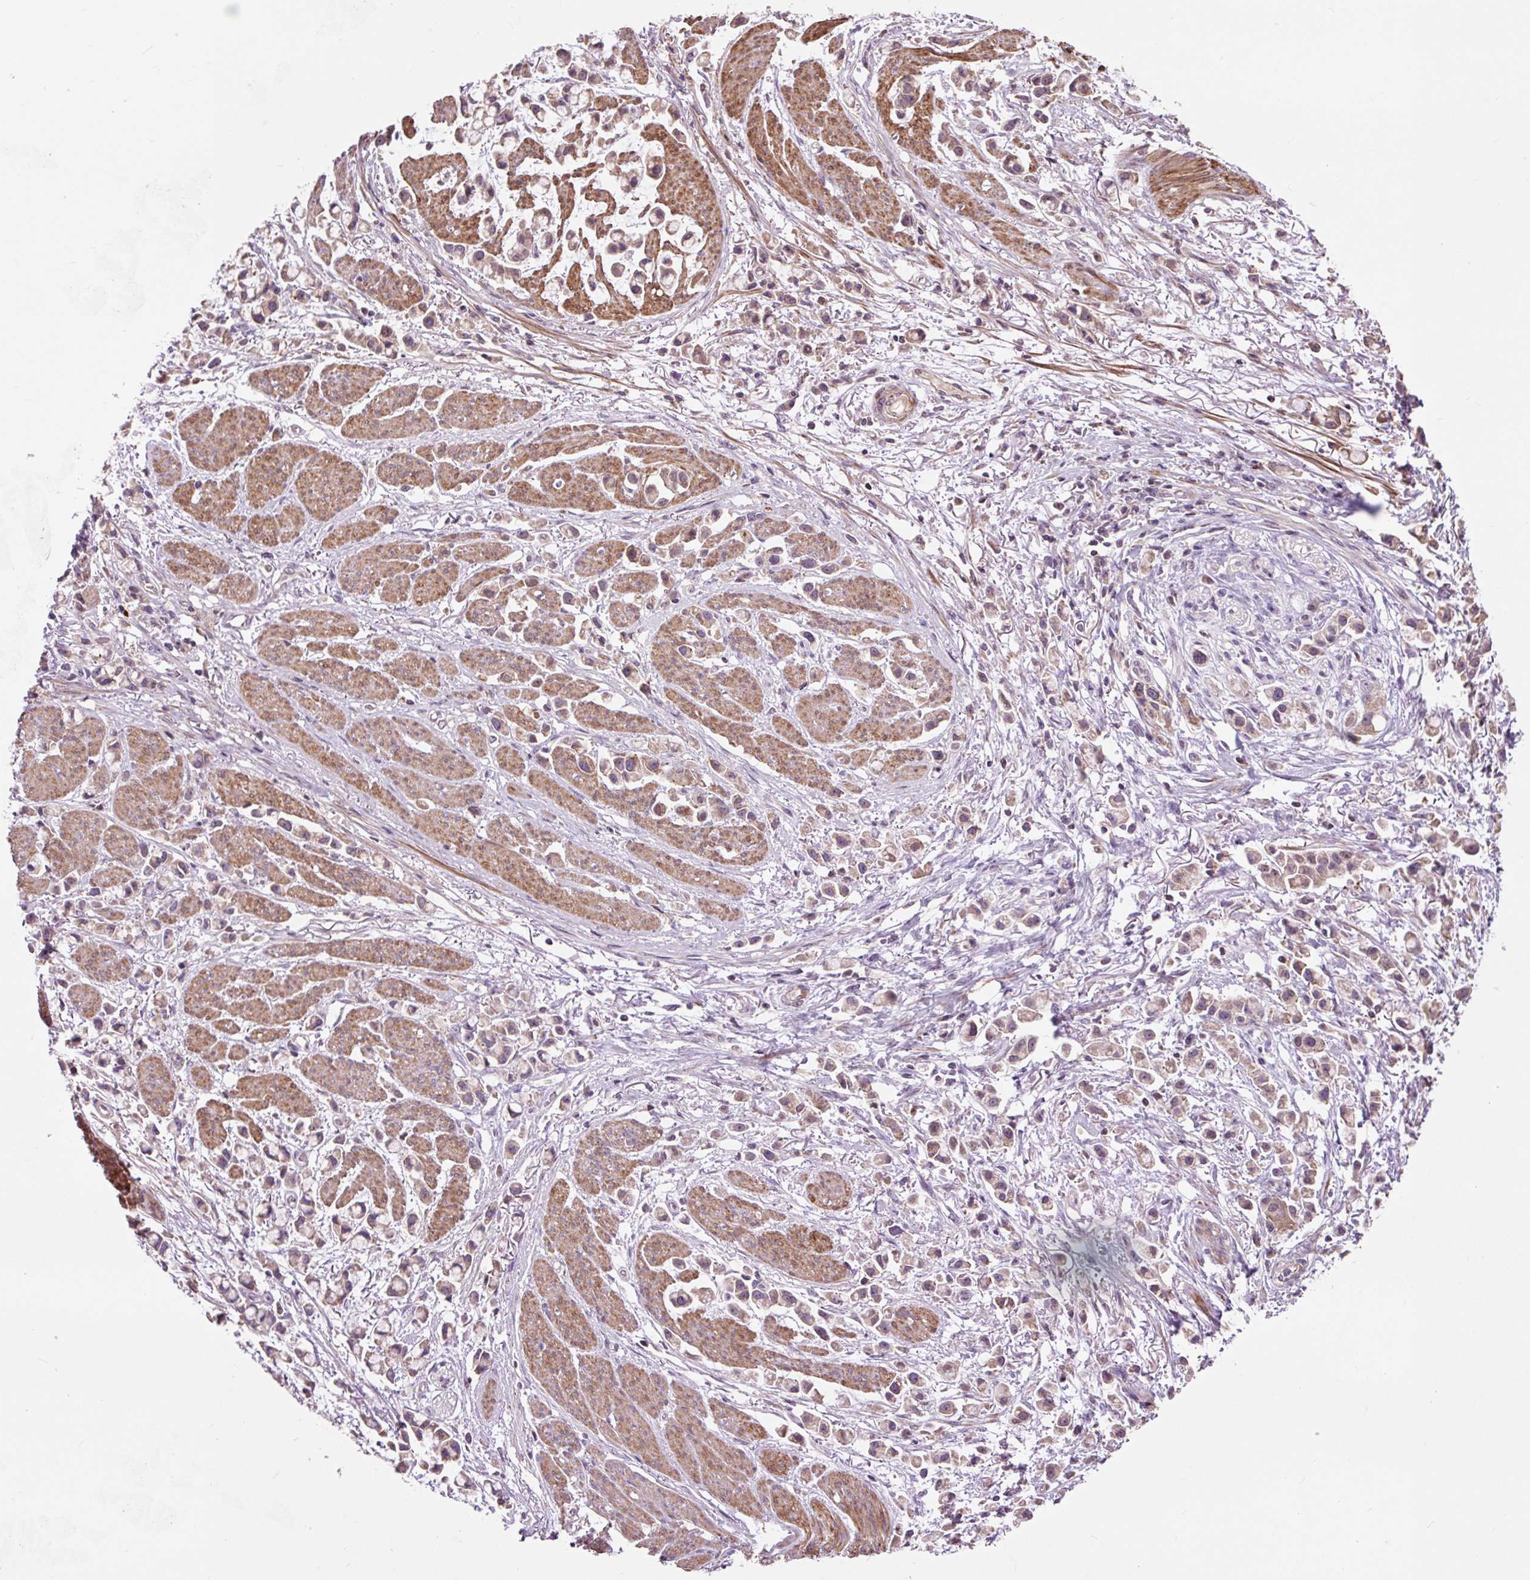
{"staining": {"intensity": "weak", "quantity": ">75%", "location": "cytoplasmic/membranous"}, "tissue": "stomach cancer", "cell_type": "Tumor cells", "image_type": "cancer", "snomed": [{"axis": "morphology", "description": "Adenocarcinoma, NOS"}, {"axis": "topography", "description": "Stomach"}], "caption": "Tumor cells demonstrate low levels of weak cytoplasmic/membranous positivity in about >75% of cells in human stomach cancer (adenocarcinoma).", "gene": "PRIMPOL", "patient": {"sex": "female", "age": 81}}